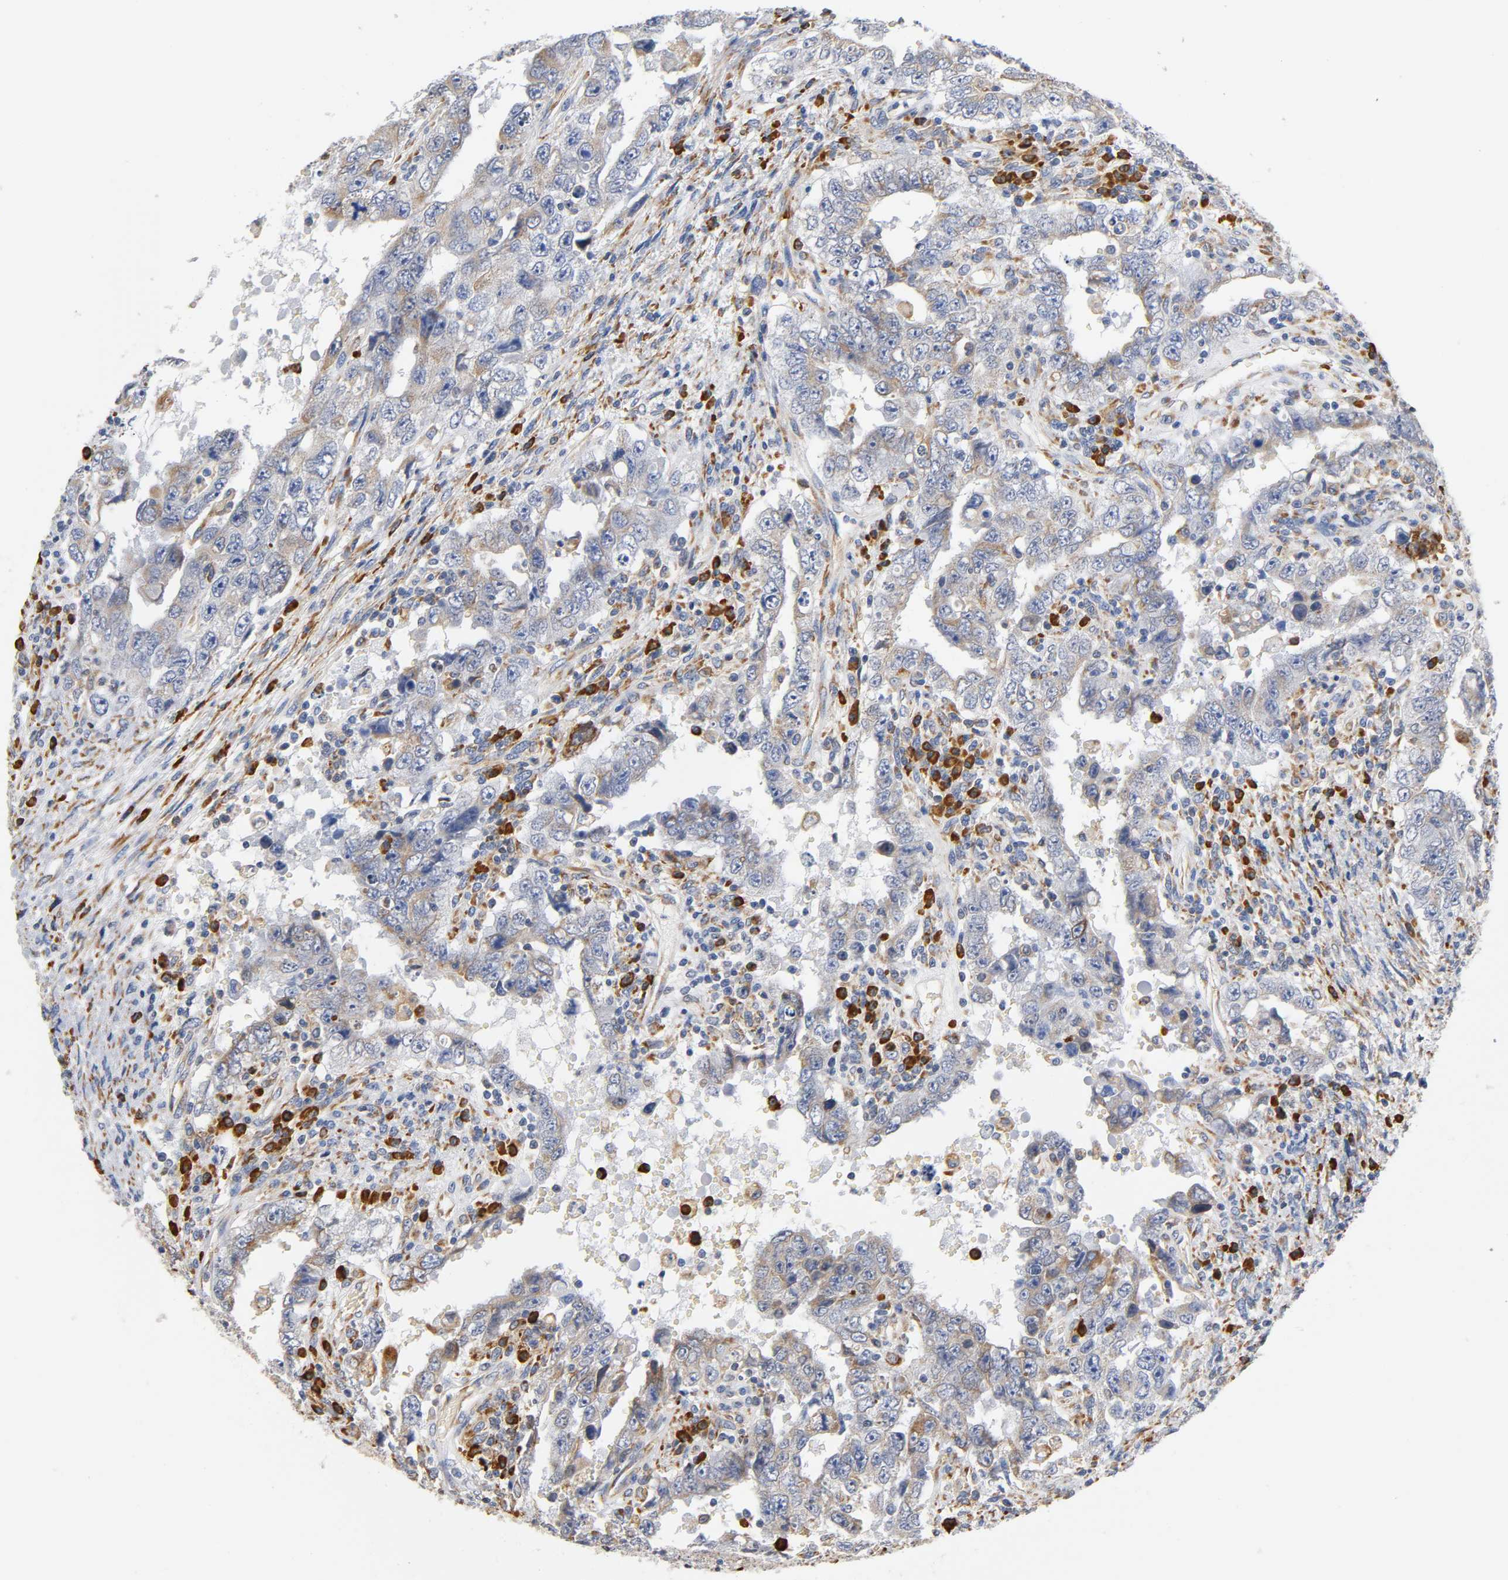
{"staining": {"intensity": "weak", "quantity": "25%-75%", "location": "cytoplasmic/membranous"}, "tissue": "testis cancer", "cell_type": "Tumor cells", "image_type": "cancer", "snomed": [{"axis": "morphology", "description": "Carcinoma, Embryonal, NOS"}, {"axis": "topography", "description": "Testis"}], "caption": "Immunohistochemical staining of testis embryonal carcinoma reveals weak cytoplasmic/membranous protein expression in approximately 25%-75% of tumor cells.", "gene": "UCKL1", "patient": {"sex": "male", "age": 26}}